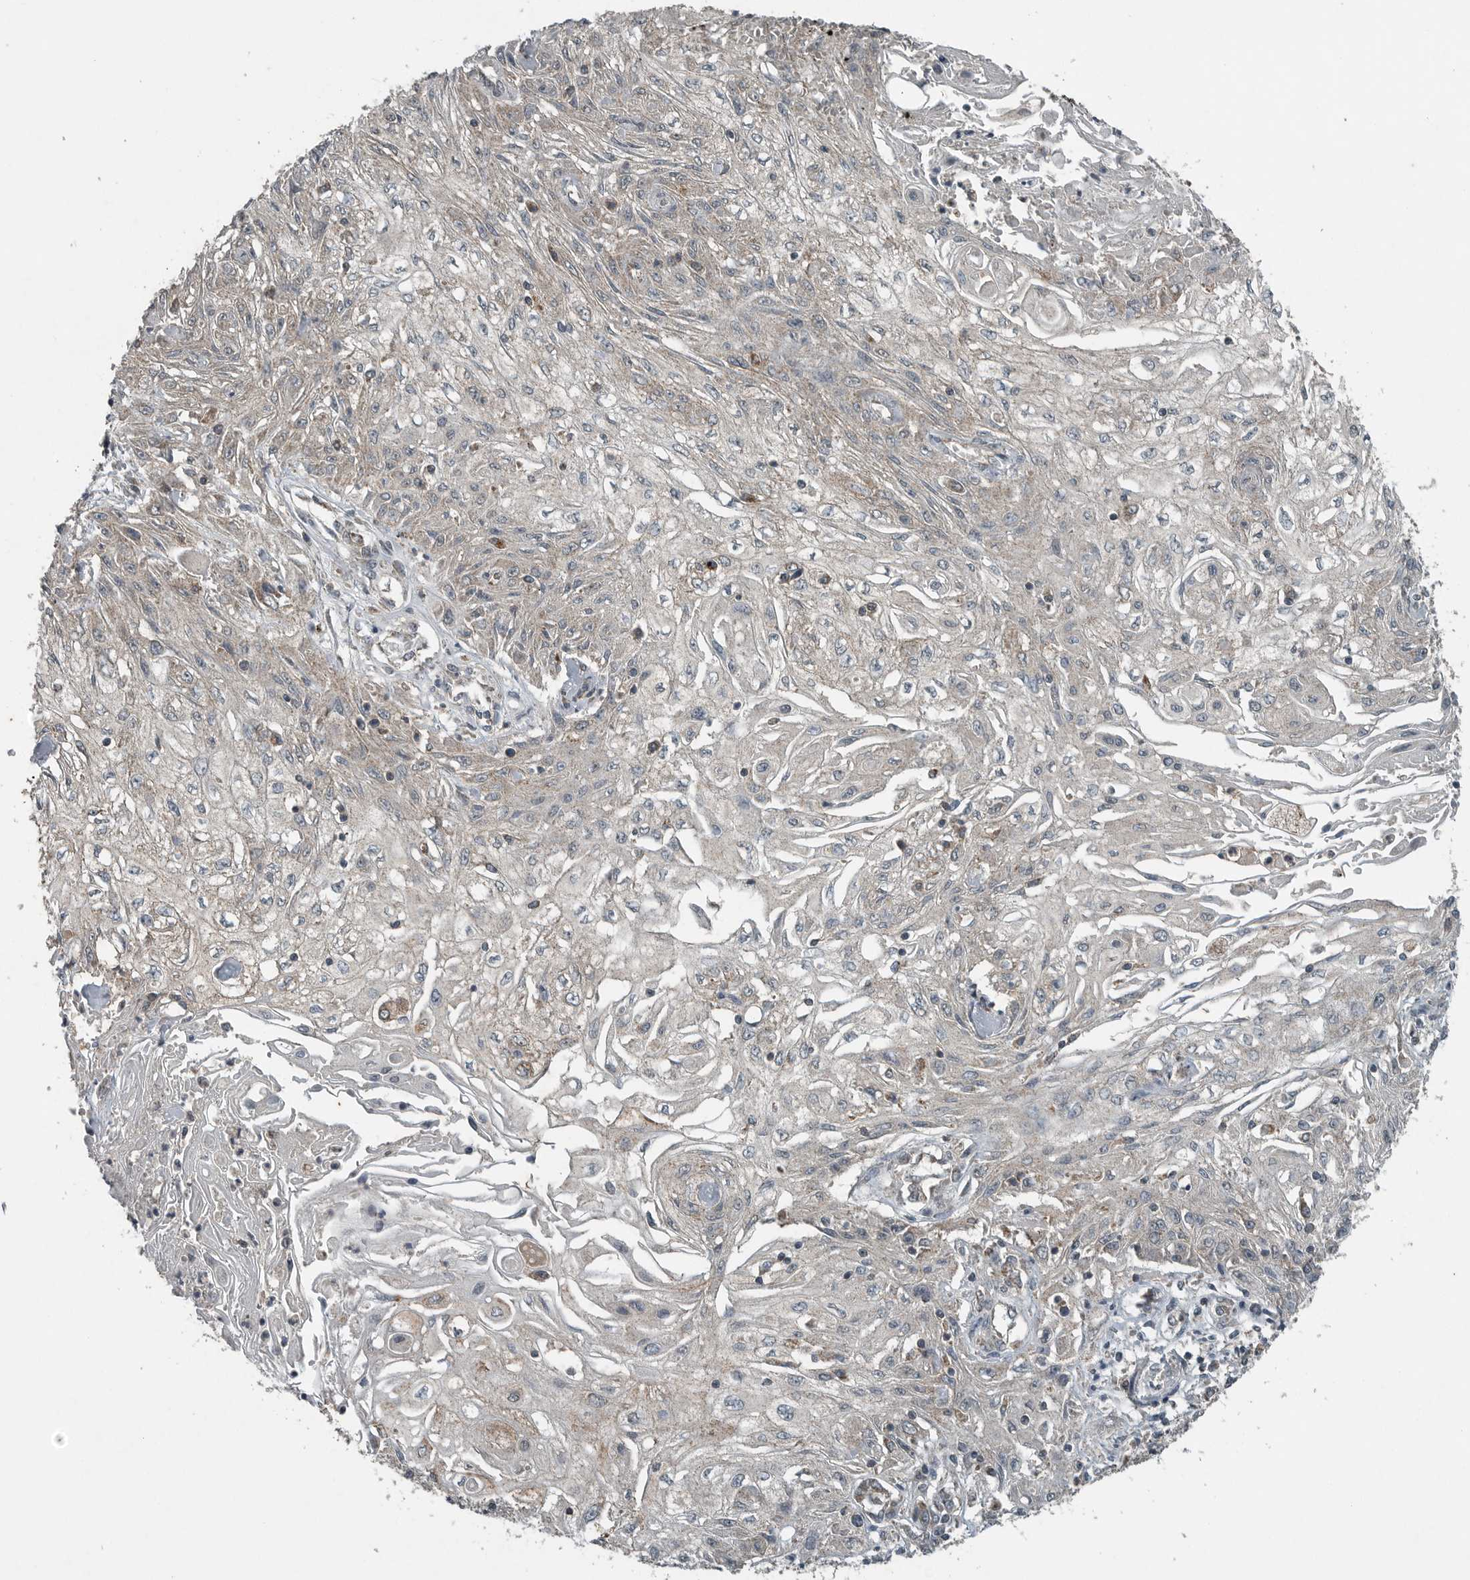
{"staining": {"intensity": "negative", "quantity": "none", "location": "none"}, "tissue": "skin cancer", "cell_type": "Tumor cells", "image_type": "cancer", "snomed": [{"axis": "morphology", "description": "Squamous cell carcinoma, NOS"}, {"axis": "morphology", "description": "Squamous cell carcinoma, metastatic, NOS"}, {"axis": "topography", "description": "Skin"}, {"axis": "topography", "description": "Lymph node"}], "caption": "A high-resolution photomicrograph shows immunohistochemistry staining of metastatic squamous cell carcinoma (skin), which shows no significant staining in tumor cells.", "gene": "IL6ST", "patient": {"sex": "male", "age": 75}}